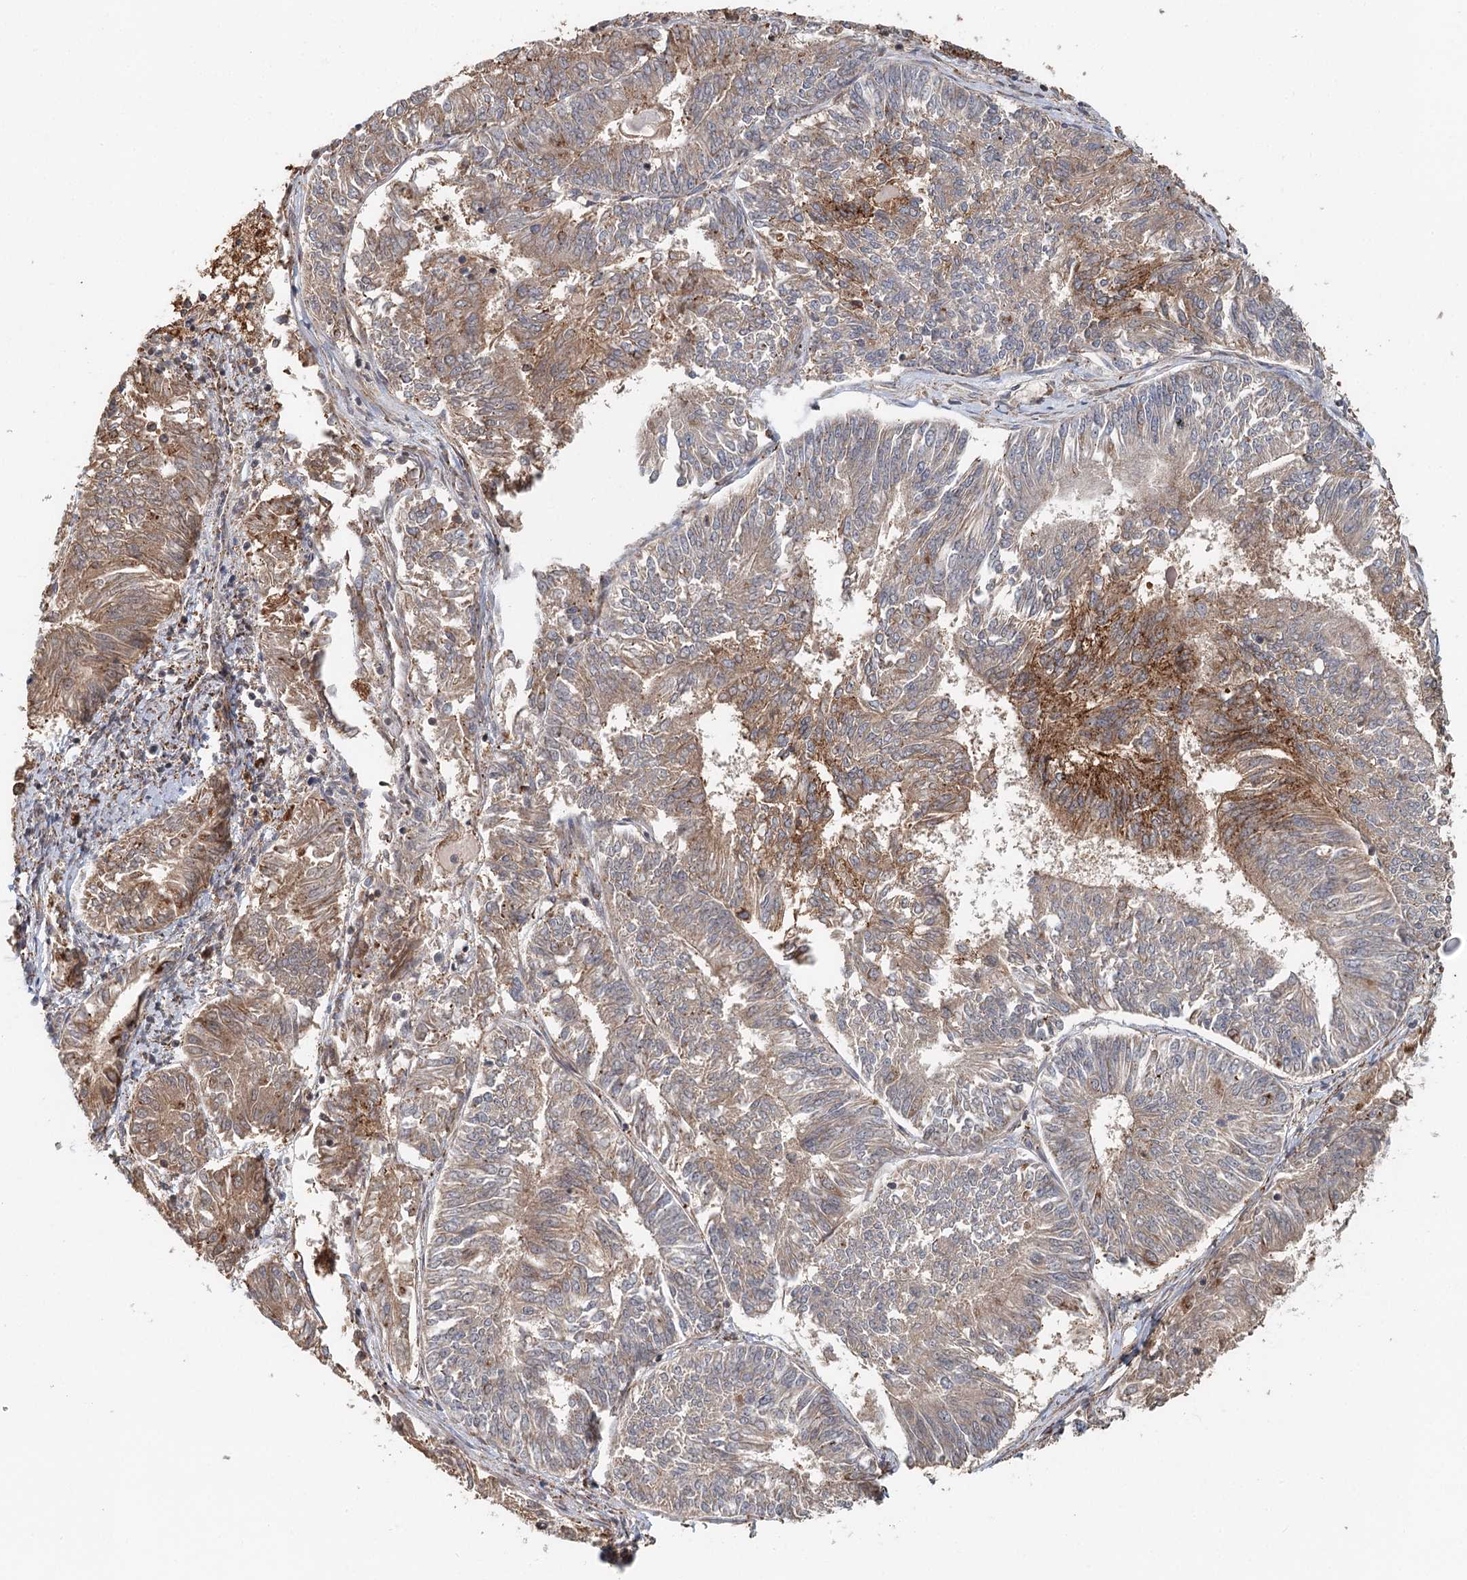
{"staining": {"intensity": "moderate", "quantity": "25%-75%", "location": "cytoplasmic/membranous"}, "tissue": "endometrial cancer", "cell_type": "Tumor cells", "image_type": "cancer", "snomed": [{"axis": "morphology", "description": "Adenocarcinoma, NOS"}, {"axis": "topography", "description": "Endometrium"}], "caption": "Immunohistochemistry (IHC) histopathology image of human endometrial adenocarcinoma stained for a protein (brown), which reveals medium levels of moderate cytoplasmic/membranous expression in approximately 25%-75% of tumor cells.", "gene": "RNF111", "patient": {"sex": "female", "age": 58}}